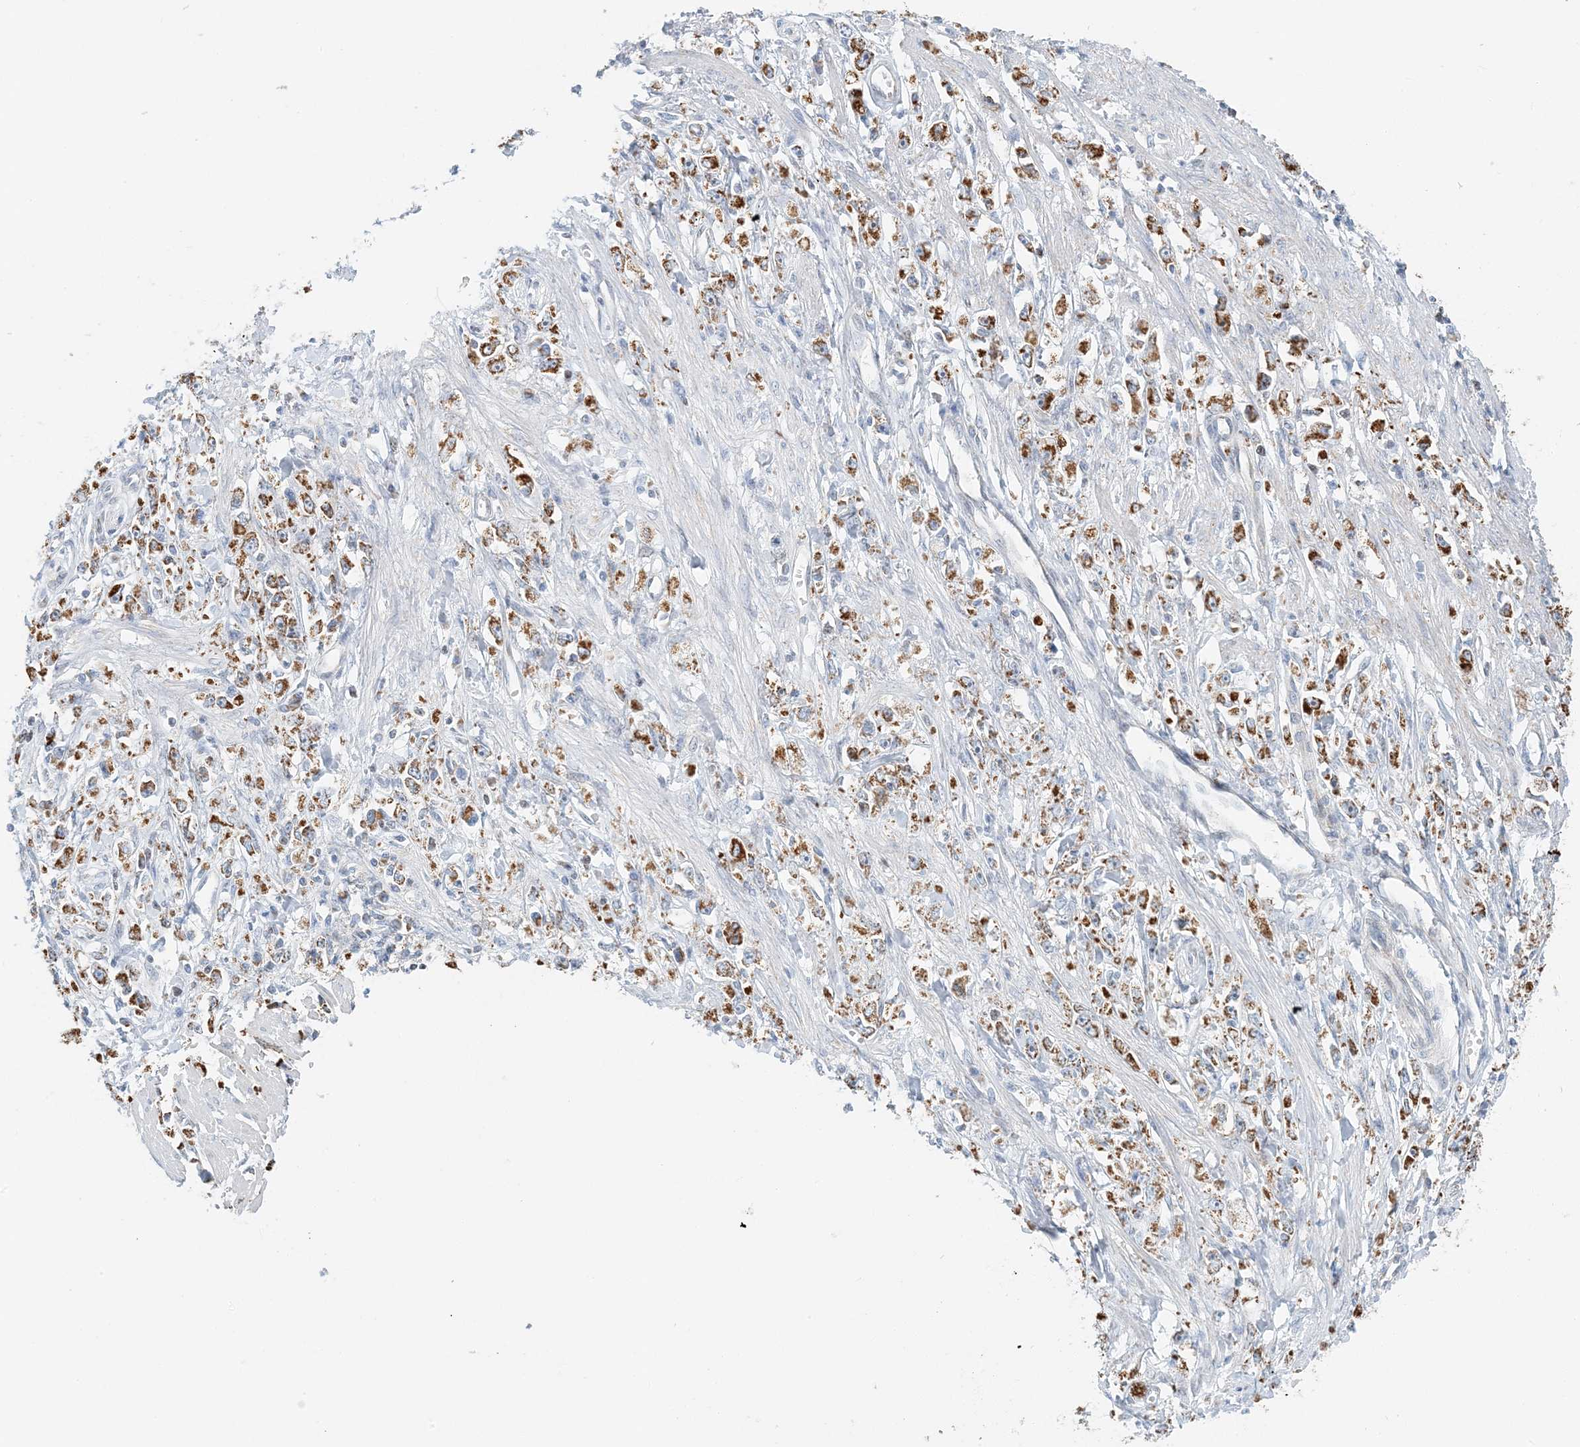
{"staining": {"intensity": "strong", "quantity": ">75%", "location": "cytoplasmic/membranous"}, "tissue": "stomach cancer", "cell_type": "Tumor cells", "image_type": "cancer", "snomed": [{"axis": "morphology", "description": "Adenocarcinoma, NOS"}, {"axis": "topography", "description": "Stomach"}], "caption": "Immunohistochemistry (DAB (3,3'-diaminobenzidine)) staining of human stomach cancer (adenocarcinoma) displays strong cytoplasmic/membranous protein staining in about >75% of tumor cells.", "gene": "BDH1", "patient": {"sex": "female", "age": 59}}